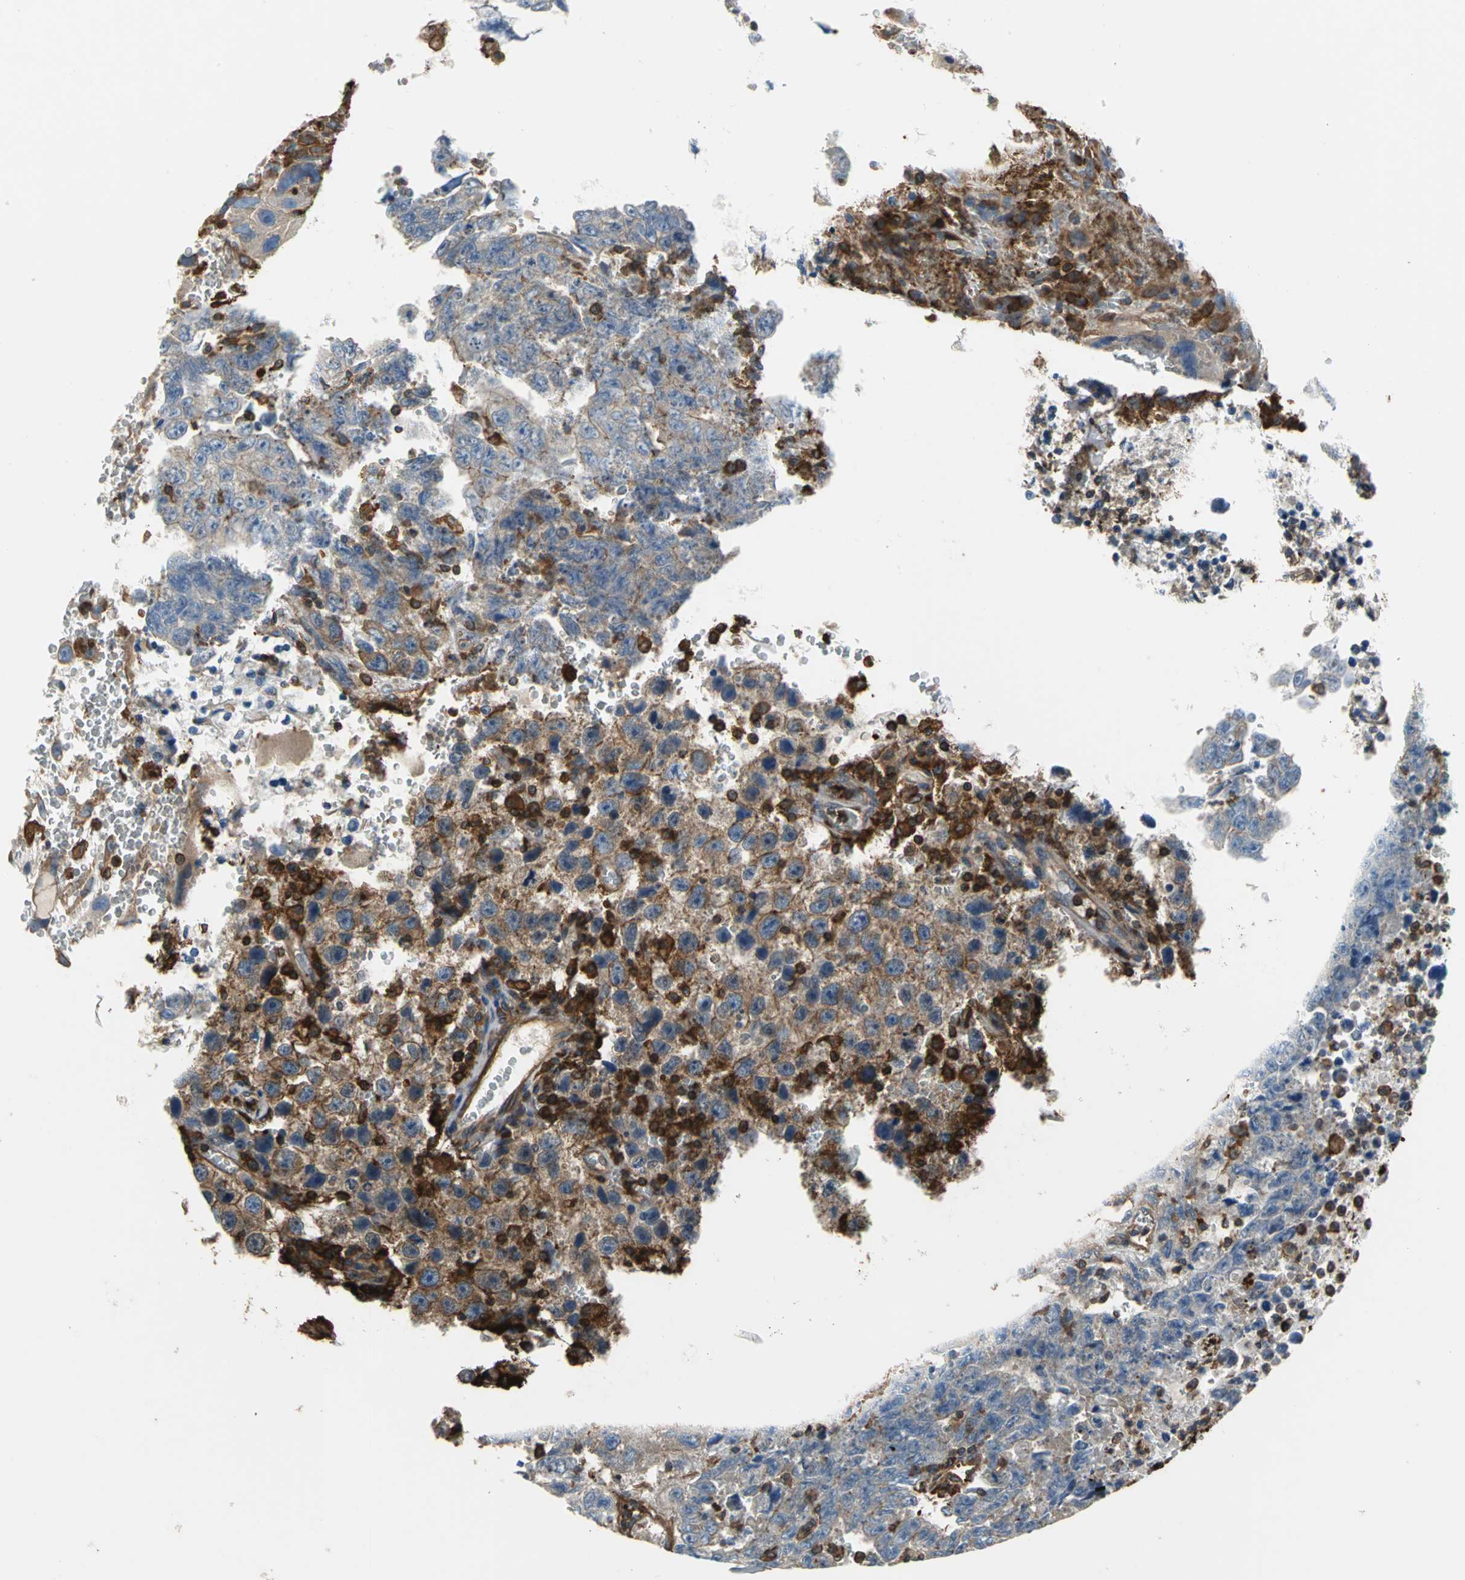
{"staining": {"intensity": "moderate", "quantity": "25%-75%", "location": "cytoplasmic/membranous"}, "tissue": "testis cancer", "cell_type": "Tumor cells", "image_type": "cancer", "snomed": [{"axis": "morphology", "description": "Carcinoma, Embryonal, NOS"}, {"axis": "topography", "description": "Testis"}], "caption": "There is medium levels of moderate cytoplasmic/membranous expression in tumor cells of testis embryonal carcinoma, as demonstrated by immunohistochemical staining (brown color).", "gene": "TLN1", "patient": {"sex": "male", "age": 28}}